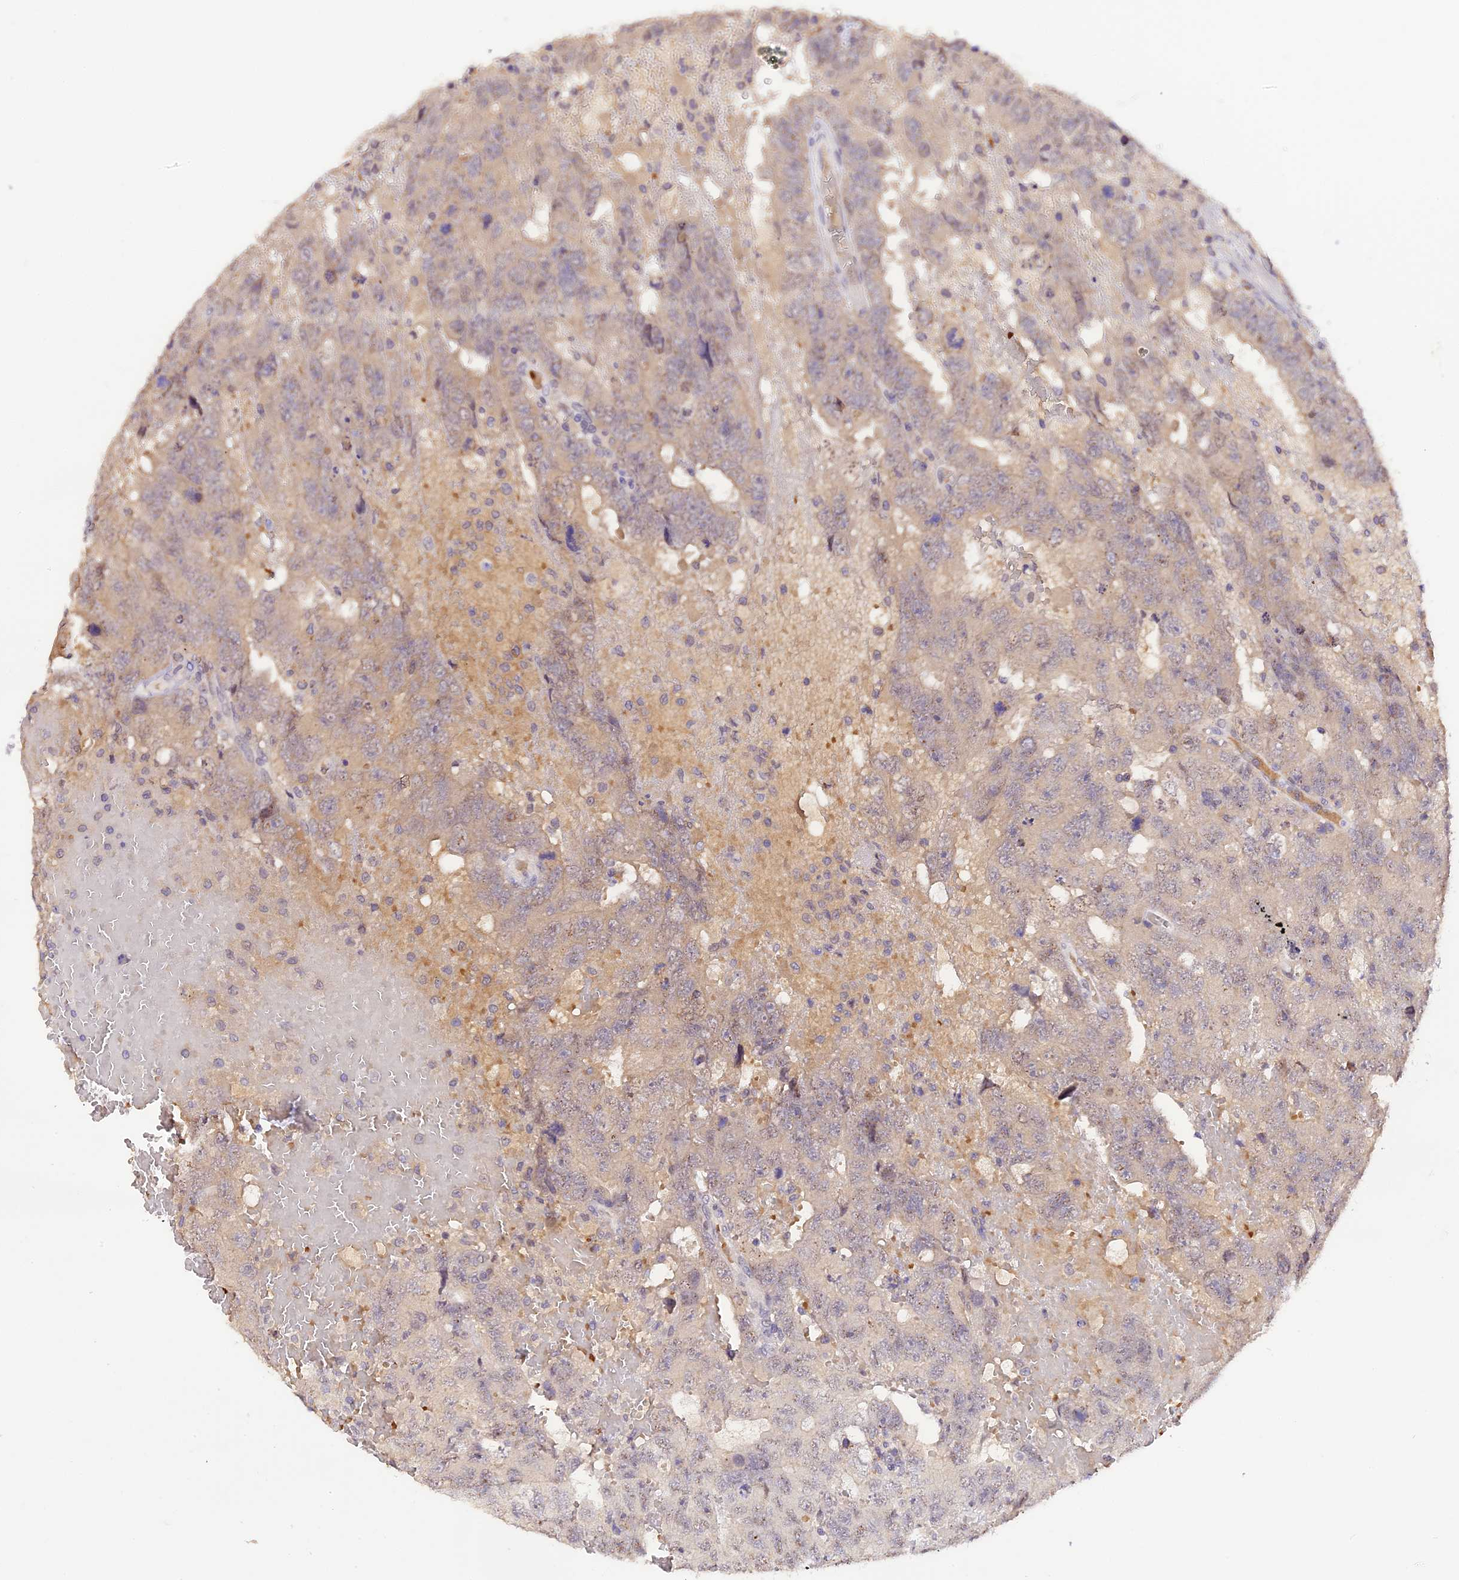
{"staining": {"intensity": "negative", "quantity": "none", "location": "none"}, "tissue": "testis cancer", "cell_type": "Tumor cells", "image_type": "cancer", "snomed": [{"axis": "morphology", "description": "Carcinoma, Embryonal, NOS"}, {"axis": "topography", "description": "Testis"}], "caption": "DAB immunohistochemical staining of human embryonal carcinoma (testis) shows no significant positivity in tumor cells.", "gene": "AHSP", "patient": {"sex": "male", "age": 45}}